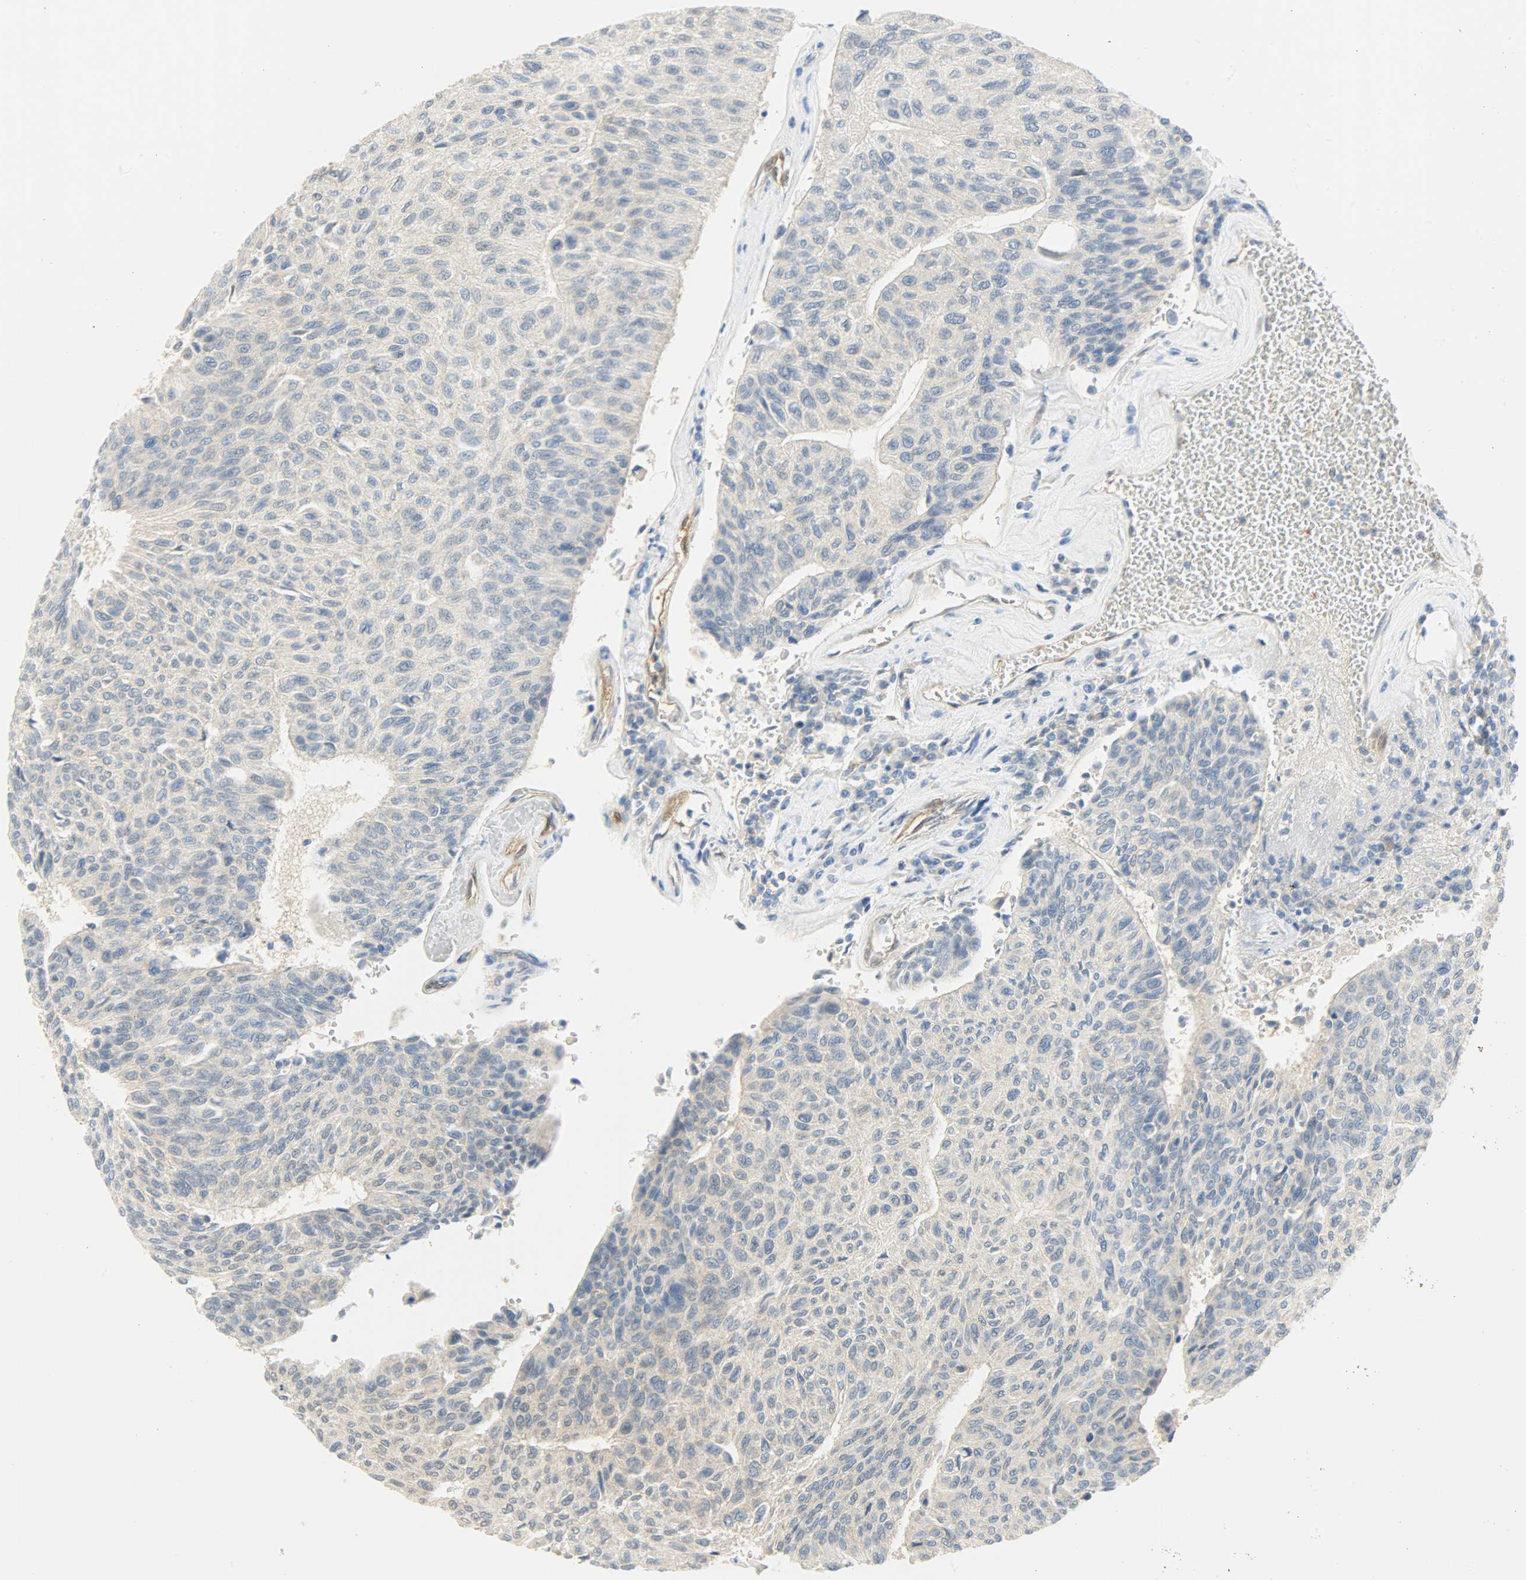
{"staining": {"intensity": "negative", "quantity": "none", "location": "none"}, "tissue": "urothelial cancer", "cell_type": "Tumor cells", "image_type": "cancer", "snomed": [{"axis": "morphology", "description": "Urothelial carcinoma, High grade"}, {"axis": "topography", "description": "Urinary bladder"}], "caption": "This micrograph is of urothelial carcinoma (high-grade) stained with immunohistochemistry (IHC) to label a protein in brown with the nuclei are counter-stained blue. There is no expression in tumor cells.", "gene": "FKBP1A", "patient": {"sex": "male", "age": 66}}